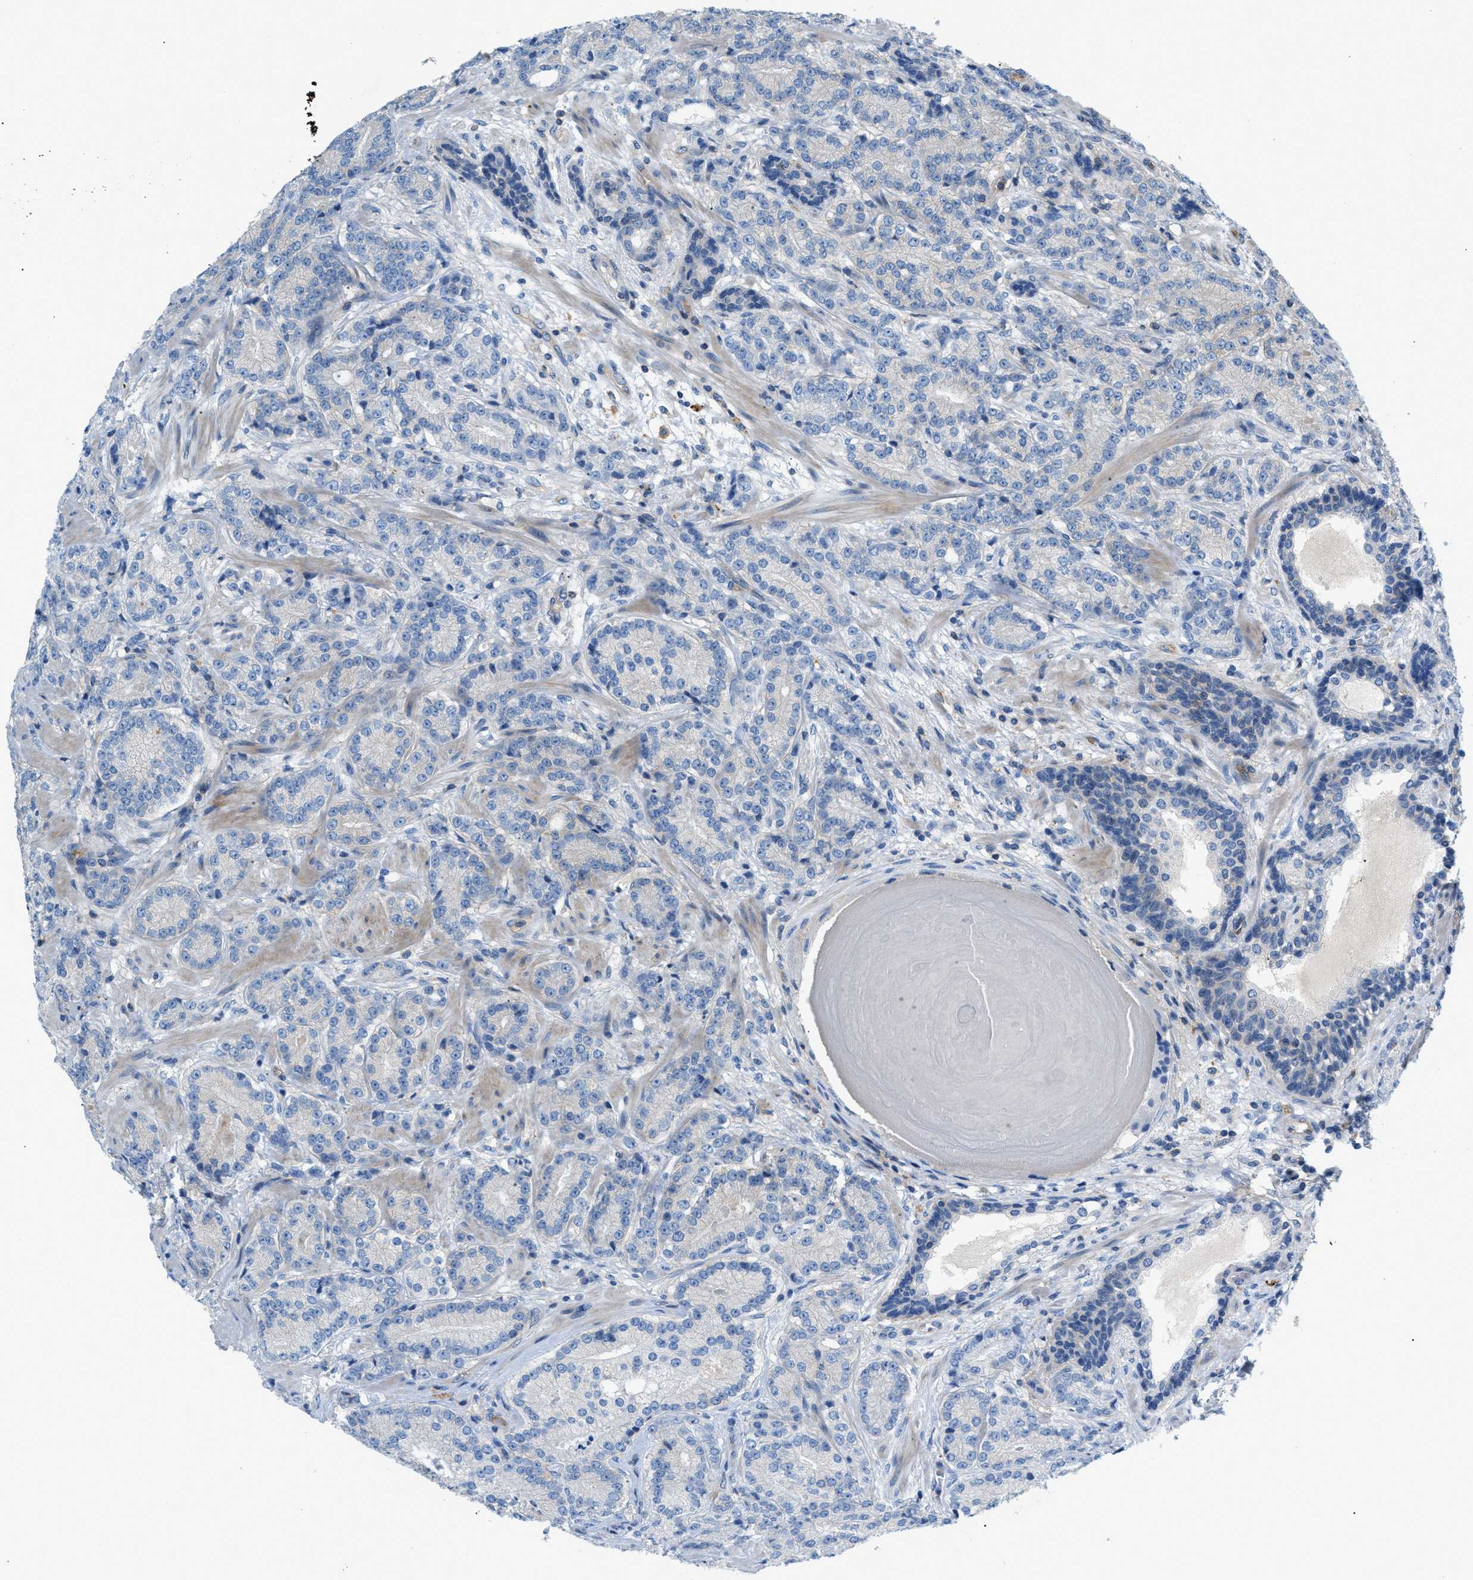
{"staining": {"intensity": "negative", "quantity": "none", "location": "none"}, "tissue": "prostate cancer", "cell_type": "Tumor cells", "image_type": "cancer", "snomed": [{"axis": "morphology", "description": "Adenocarcinoma, High grade"}, {"axis": "topography", "description": "Prostate"}], "caption": "IHC of prostate cancer (adenocarcinoma (high-grade)) displays no positivity in tumor cells.", "gene": "ORAI1", "patient": {"sex": "male", "age": 61}}